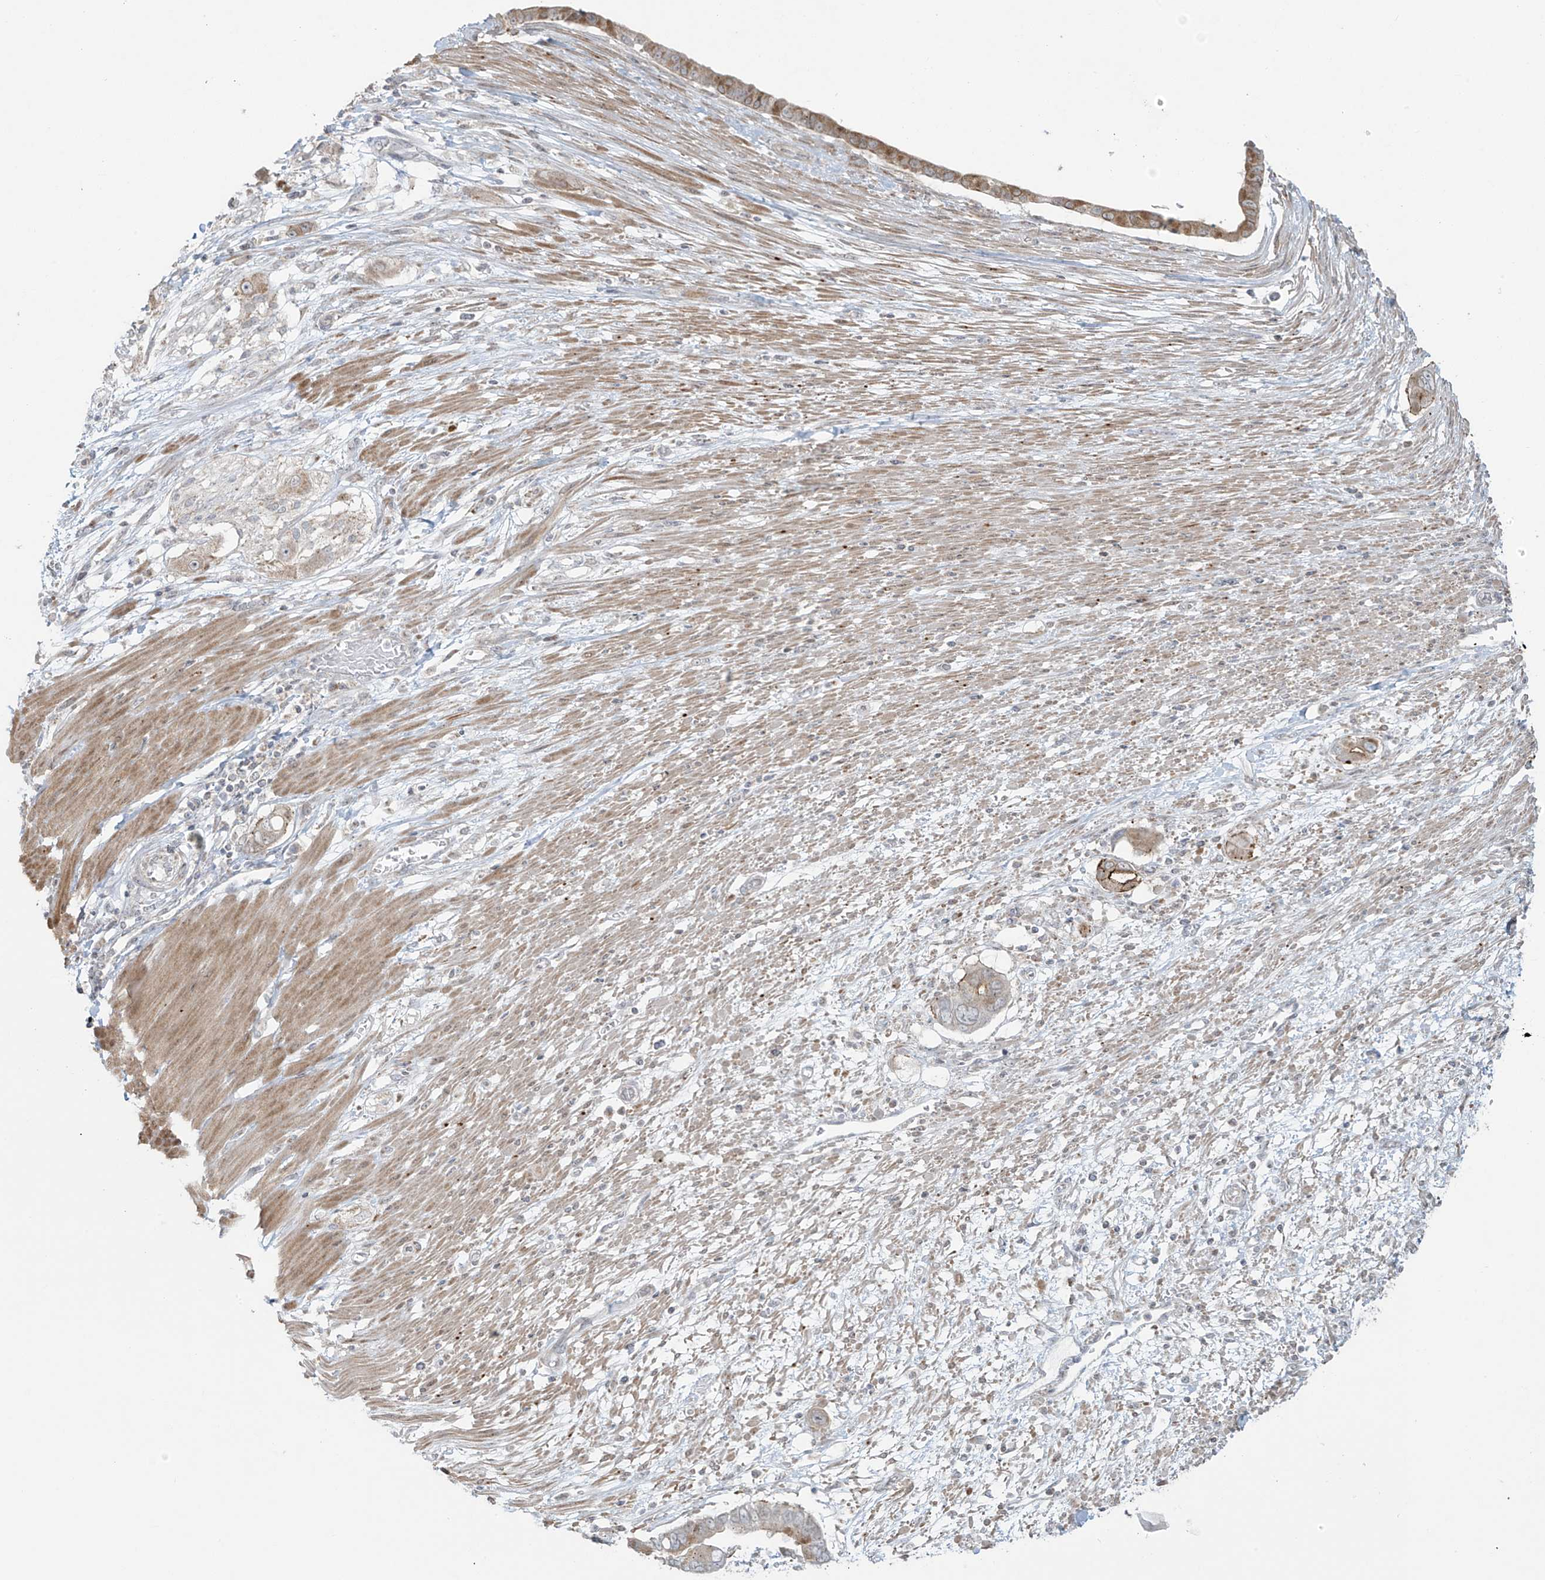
{"staining": {"intensity": "weak", "quantity": "<25%", "location": "cytoplasmic/membranous"}, "tissue": "pancreatic cancer", "cell_type": "Tumor cells", "image_type": "cancer", "snomed": [{"axis": "morphology", "description": "Adenocarcinoma, NOS"}, {"axis": "topography", "description": "Pancreas"}], "caption": "There is no significant staining in tumor cells of pancreatic cancer (adenocarcinoma).", "gene": "HDDC2", "patient": {"sex": "male", "age": 68}}